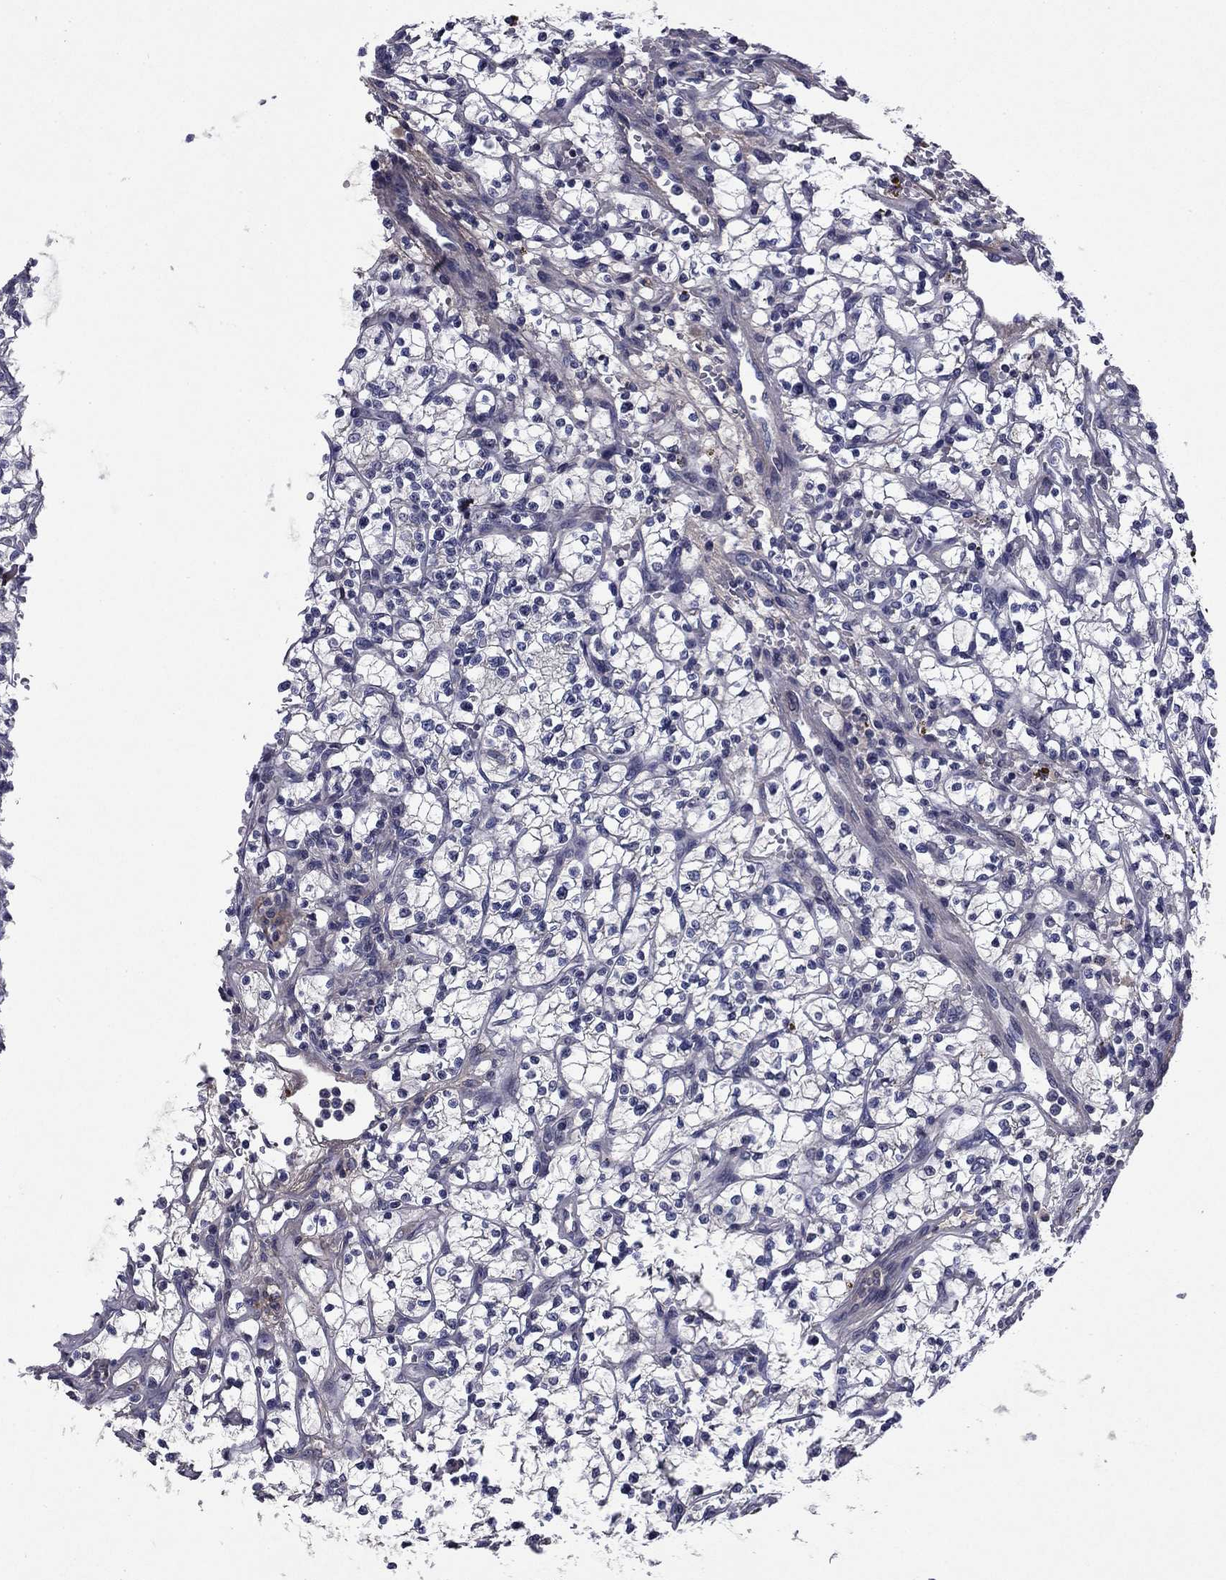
{"staining": {"intensity": "negative", "quantity": "none", "location": "none"}, "tissue": "renal cancer", "cell_type": "Tumor cells", "image_type": "cancer", "snomed": [{"axis": "morphology", "description": "Adenocarcinoma, NOS"}, {"axis": "topography", "description": "Kidney"}], "caption": "This image is of renal cancer stained with immunohistochemistry (IHC) to label a protein in brown with the nuclei are counter-stained blue. There is no expression in tumor cells.", "gene": "COL2A1", "patient": {"sex": "female", "age": 64}}